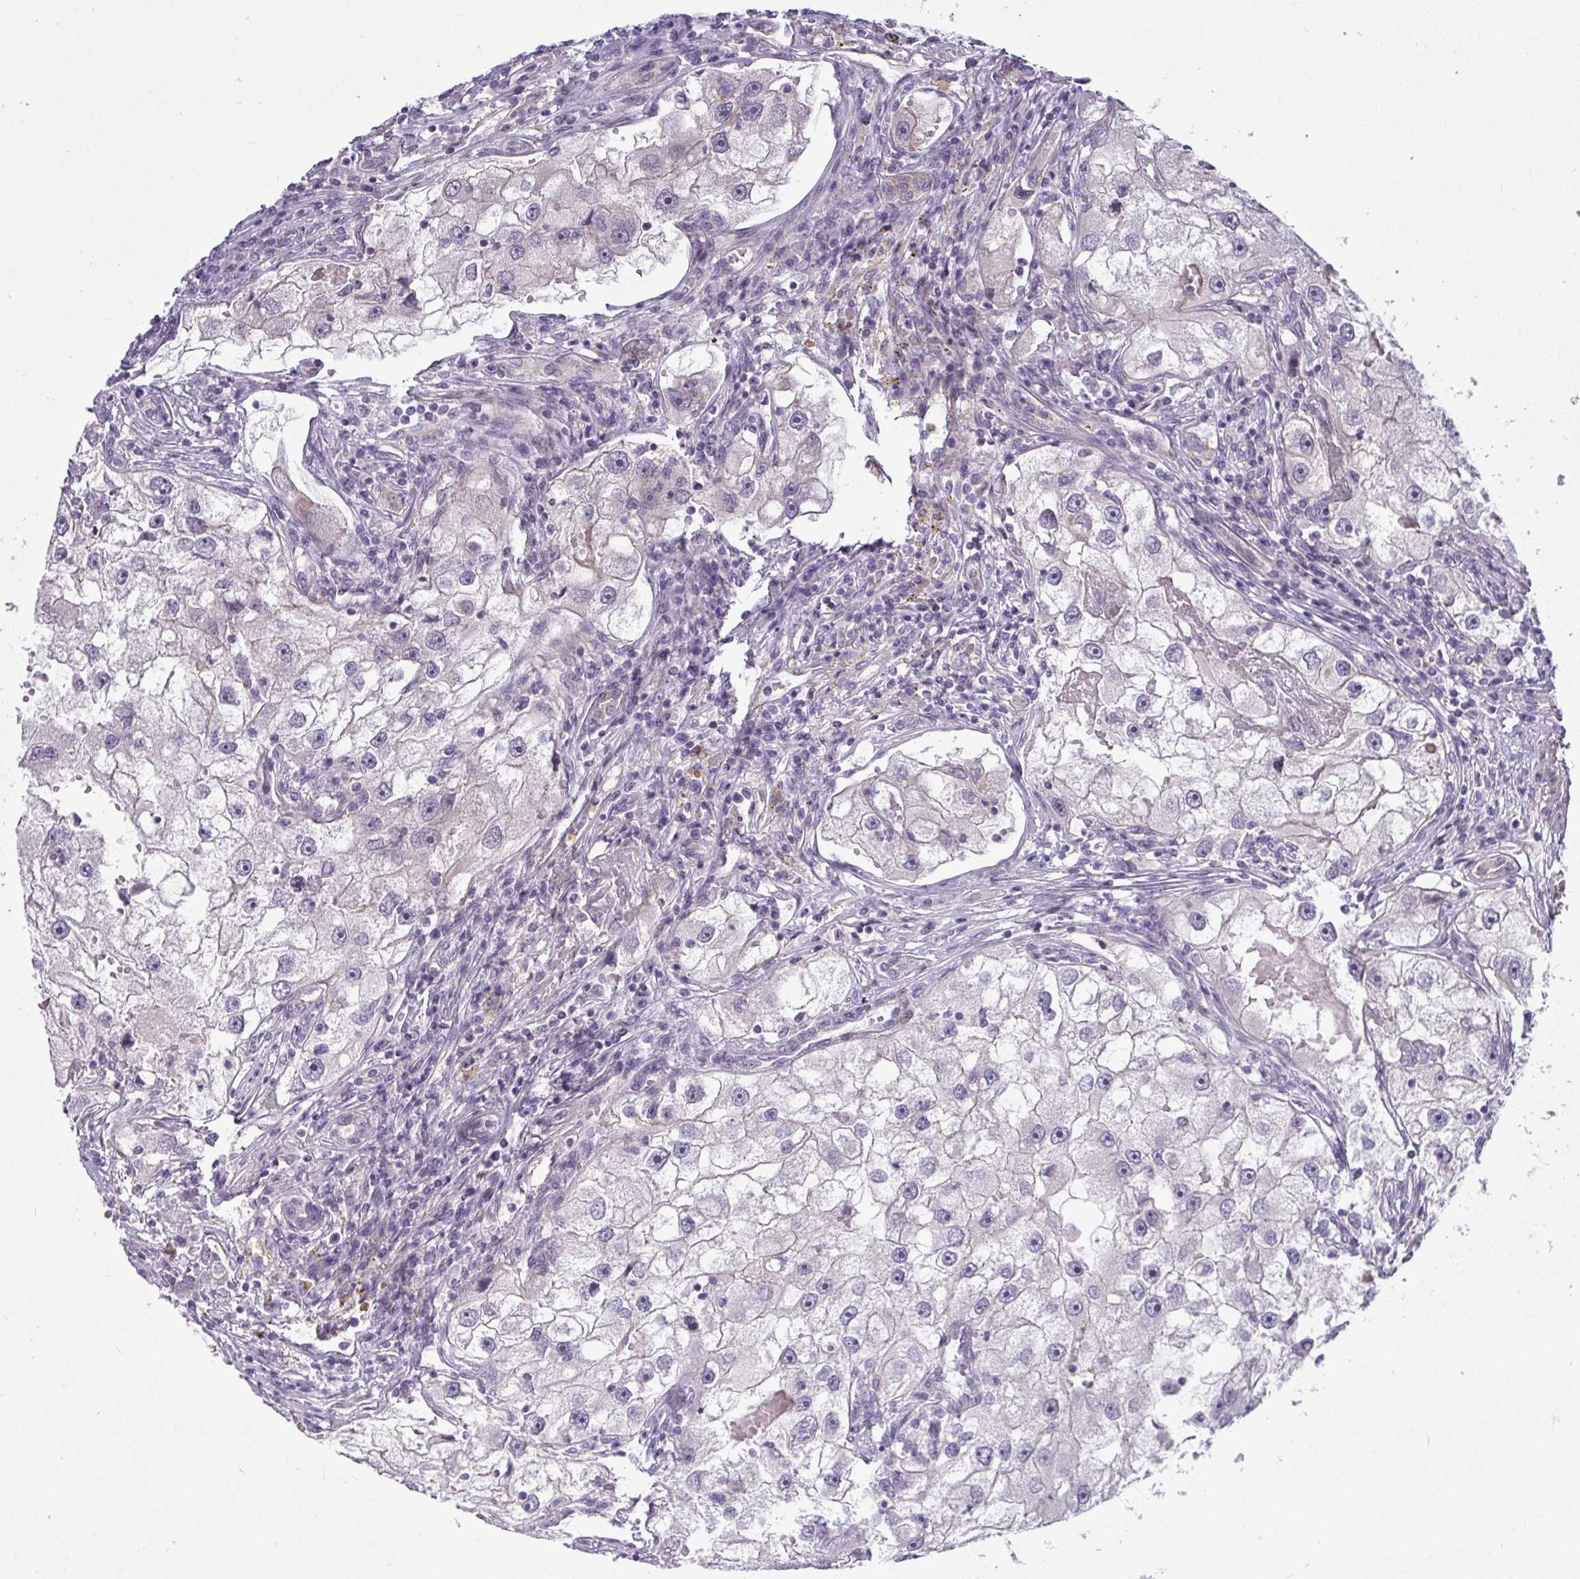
{"staining": {"intensity": "negative", "quantity": "none", "location": "none"}, "tissue": "renal cancer", "cell_type": "Tumor cells", "image_type": "cancer", "snomed": [{"axis": "morphology", "description": "Adenocarcinoma, NOS"}, {"axis": "topography", "description": "Kidney"}], "caption": "Tumor cells are negative for protein expression in human renal adenocarcinoma.", "gene": "DZIP1", "patient": {"sex": "male", "age": 63}}